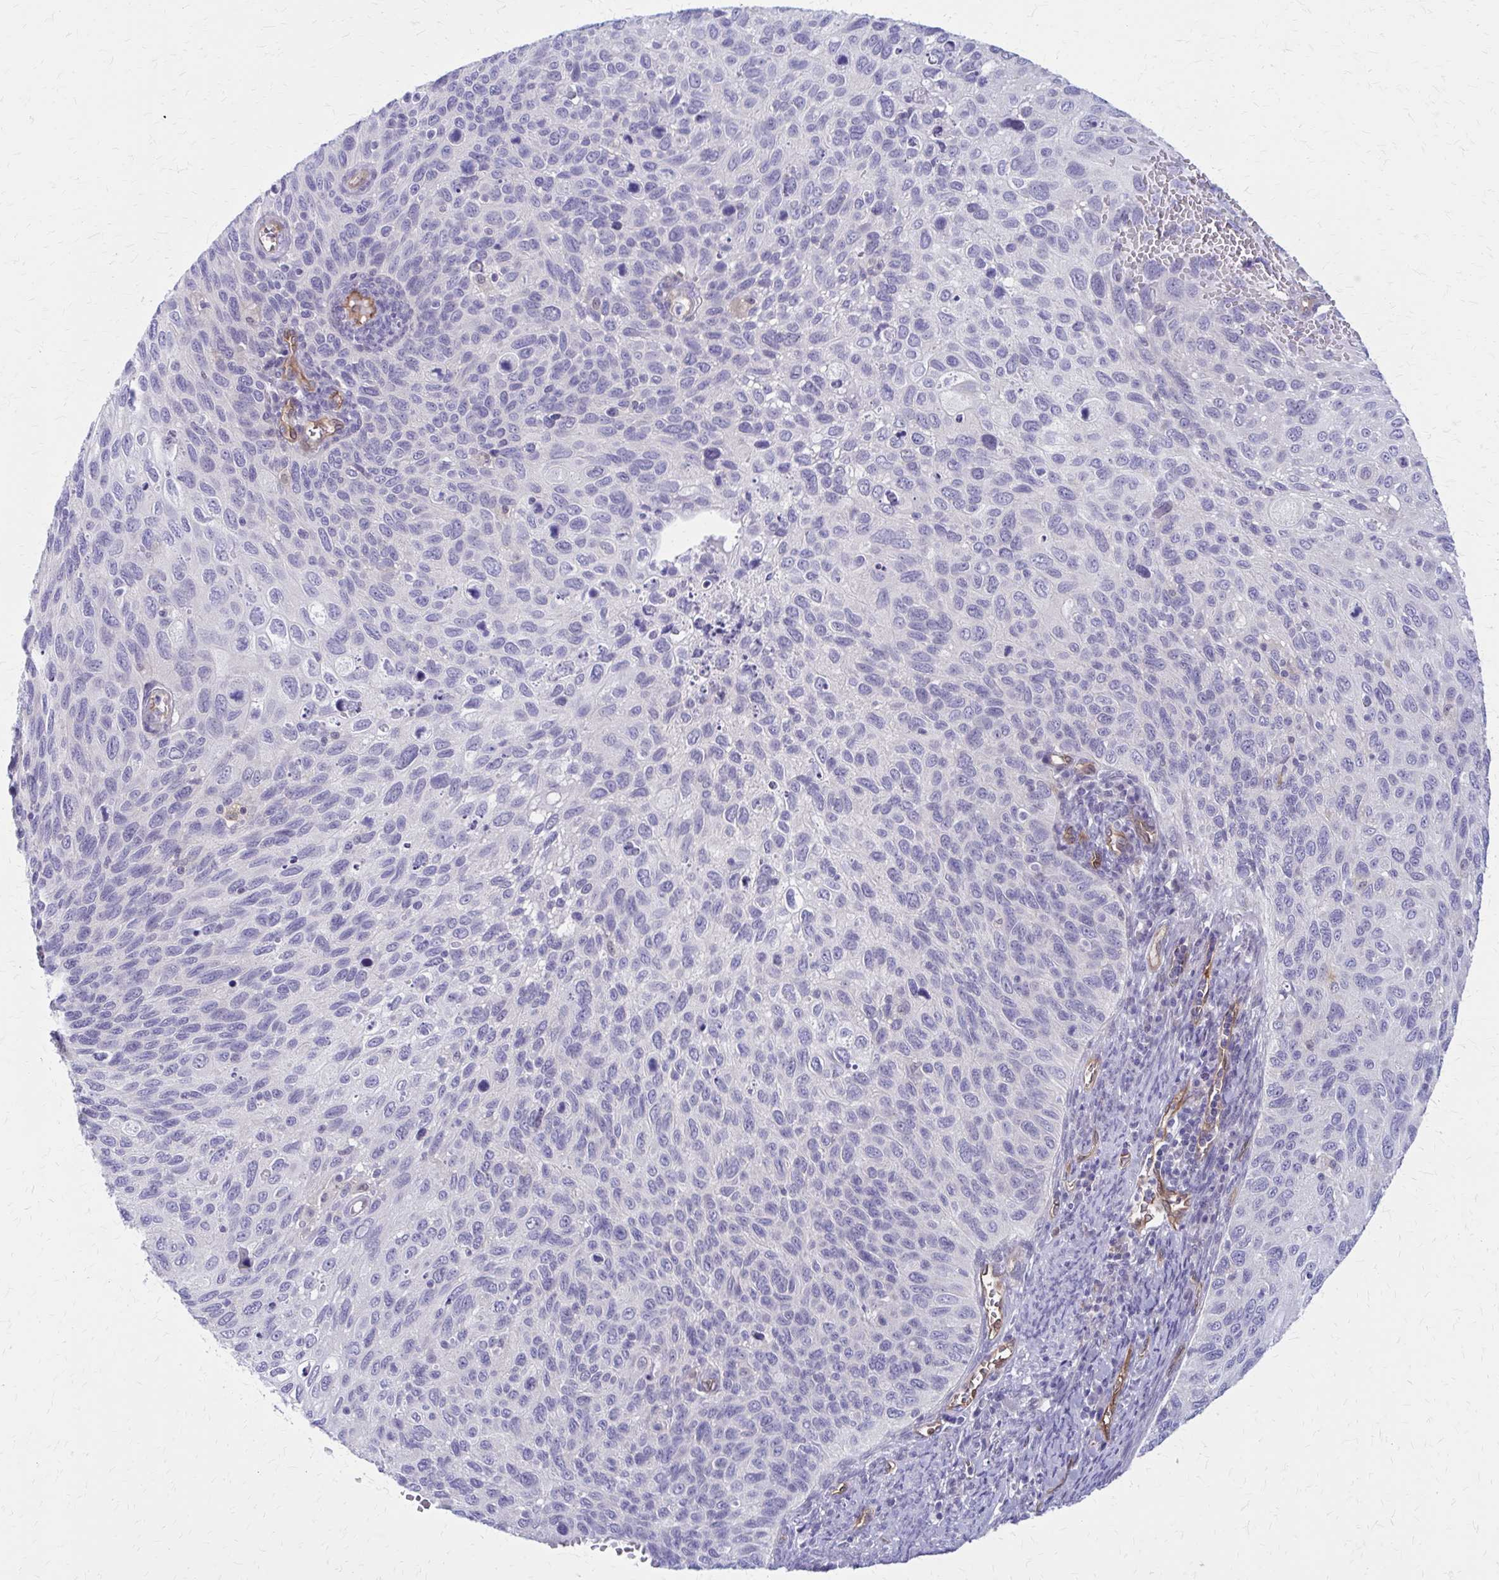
{"staining": {"intensity": "negative", "quantity": "none", "location": "none"}, "tissue": "cervical cancer", "cell_type": "Tumor cells", "image_type": "cancer", "snomed": [{"axis": "morphology", "description": "Squamous cell carcinoma, NOS"}, {"axis": "topography", "description": "Cervix"}], "caption": "High power microscopy image of an IHC micrograph of cervical squamous cell carcinoma, revealing no significant expression in tumor cells. Nuclei are stained in blue.", "gene": "CLIC2", "patient": {"sex": "female", "age": 70}}